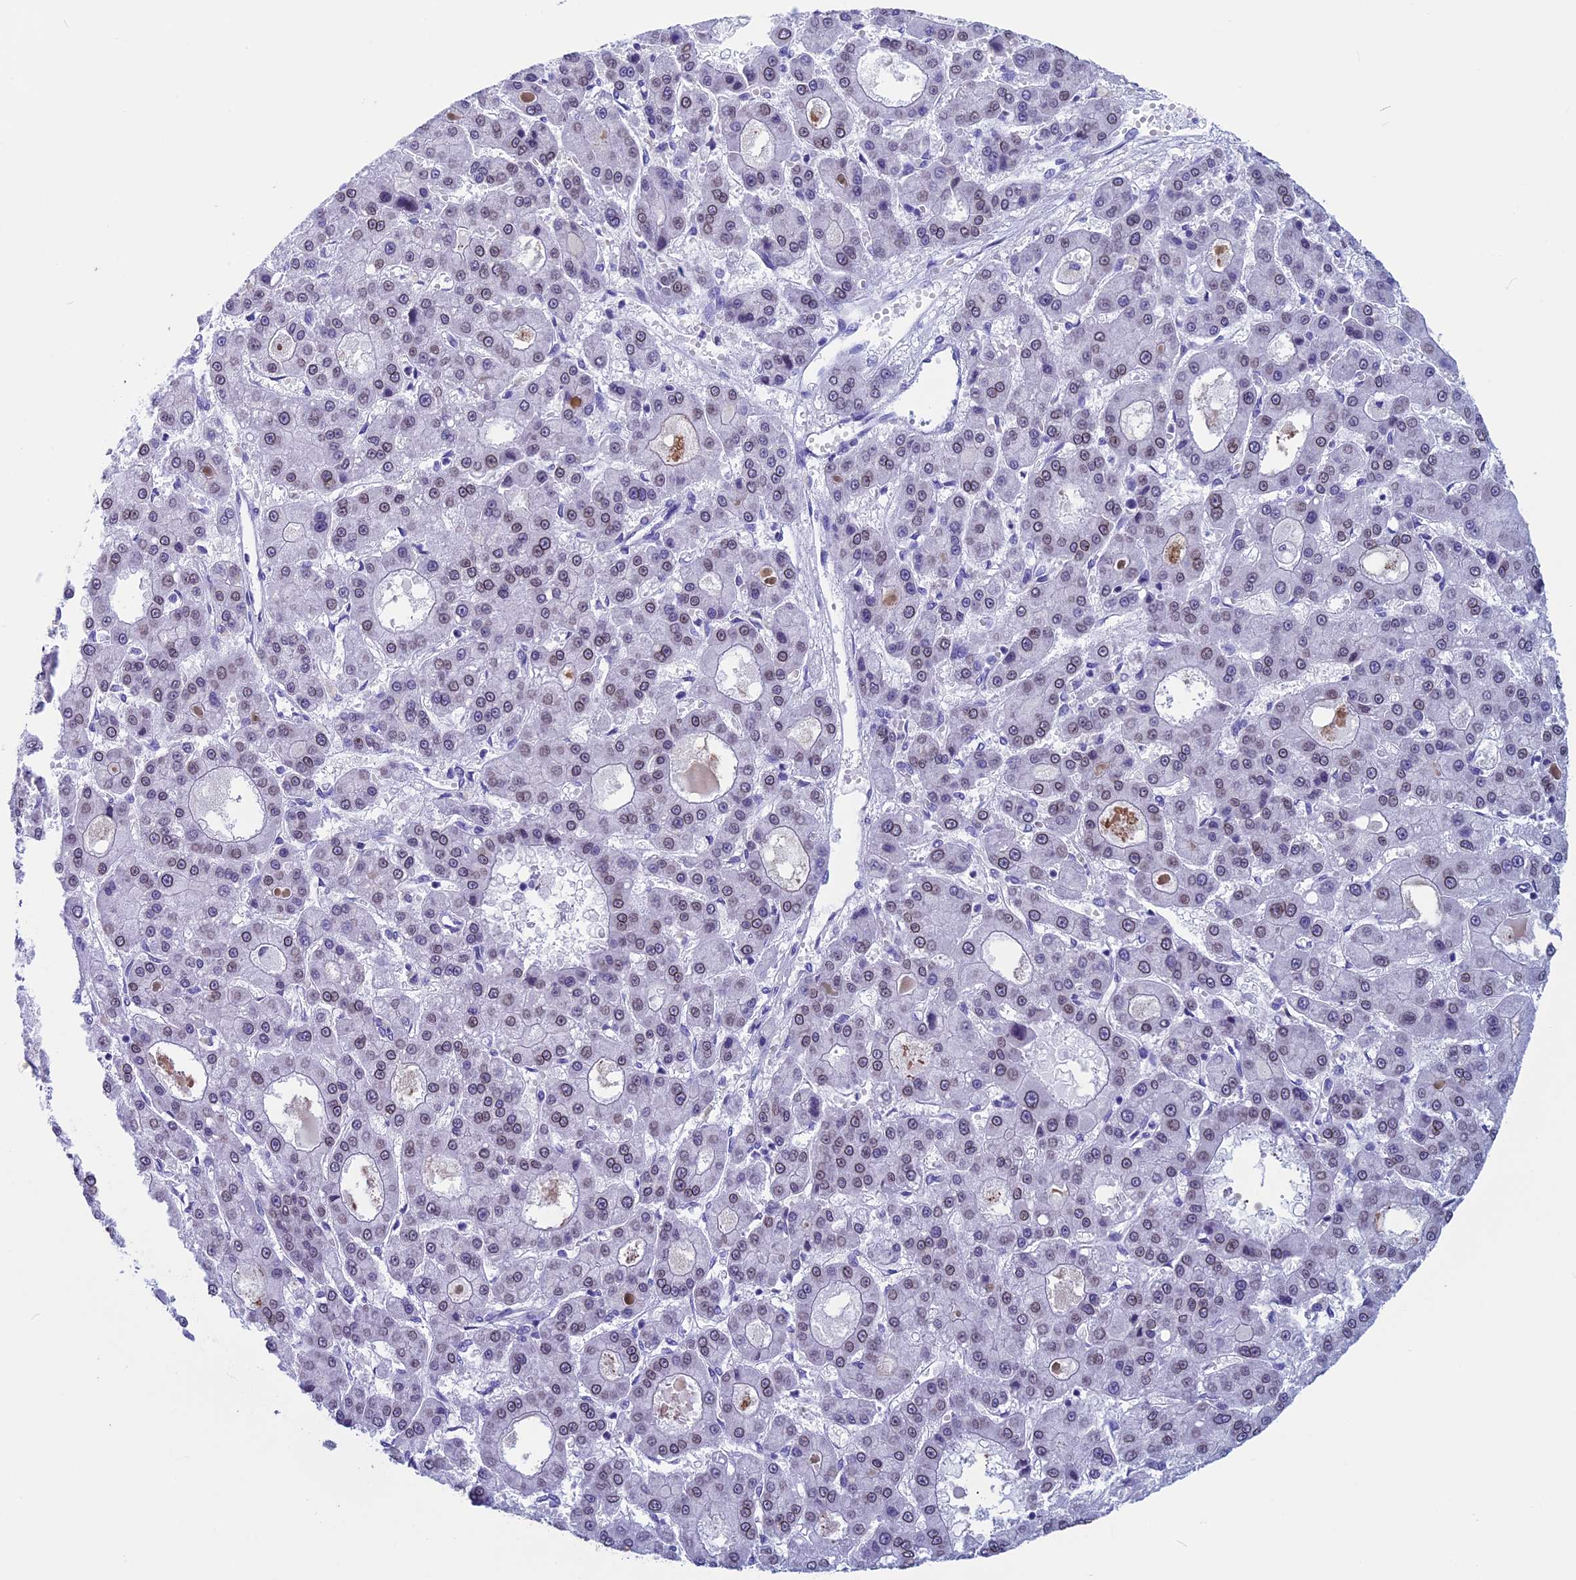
{"staining": {"intensity": "moderate", "quantity": "<25%", "location": "cytoplasmic/membranous,nuclear"}, "tissue": "liver cancer", "cell_type": "Tumor cells", "image_type": "cancer", "snomed": [{"axis": "morphology", "description": "Carcinoma, Hepatocellular, NOS"}, {"axis": "topography", "description": "Liver"}], "caption": "Immunohistochemistry staining of liver cancer, which reveals low levels of moderate cytoplasmic/membranous and nuclear staining in about <25% of tumor cells indicating moderate cytoplasmic/membranous and nuclear protein staining. The staining was performed using DAB (3,3'-diaminobenzidine) (brown) for protein detection and nuclei were counterstained in hematoxylin (blue).", "gene": "FAM169A", "patient": {"sex": "male", "age": 70}}